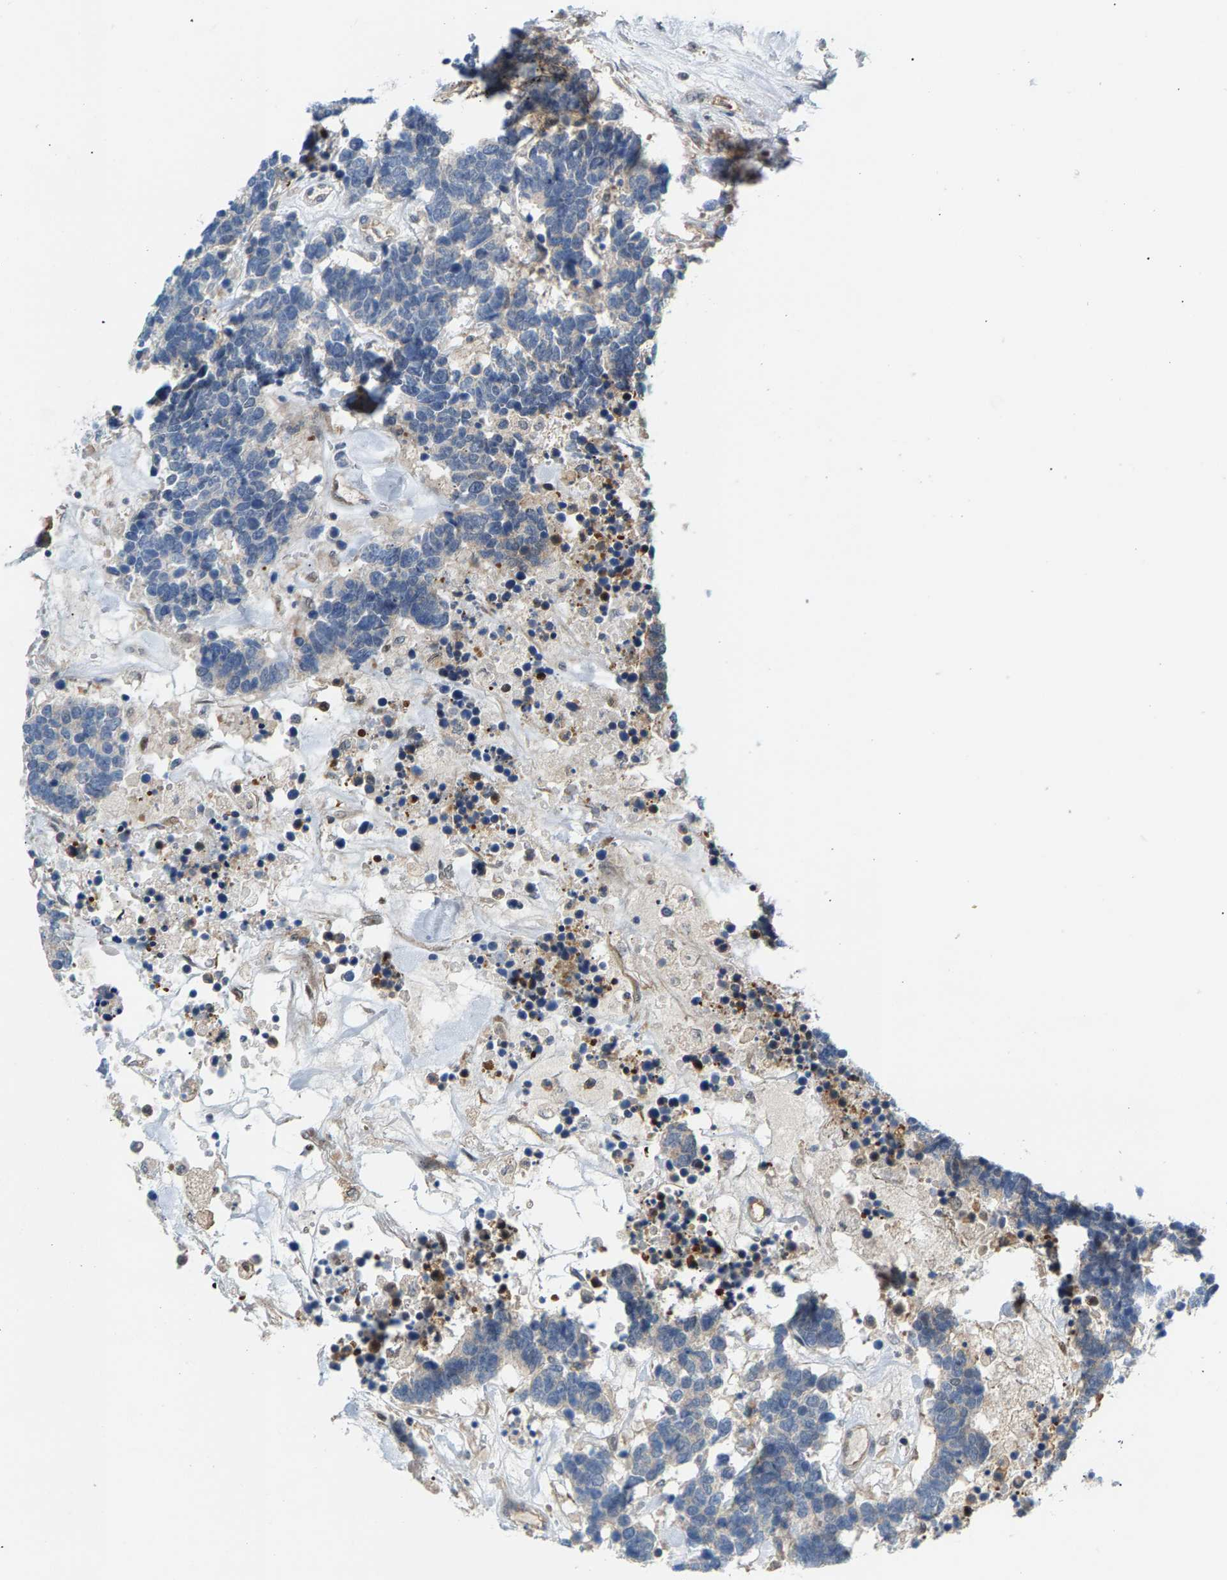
{"staining": {"intensity": "weak", "quantity": "<25%", "location": "cytoplasmic/membranous"}, "tissue": "carcinoid", "cell_type": "Tumor cells", "image_type": "cancer", "snomed": [{"axis": "morphology", "description": "Carcinoma, NOS"}, {"axis": "morphology", "description": "Carcinoid, malignant, NOS"}, {"axis": "topography", "description": "Urinary bladder"}], "caption": "This is an IHC micrograph of human carcinoid. There is no expression in tumor cells.", "gene": "KRTAP27-1", "patient": {"sex": "male", "age": 57}}